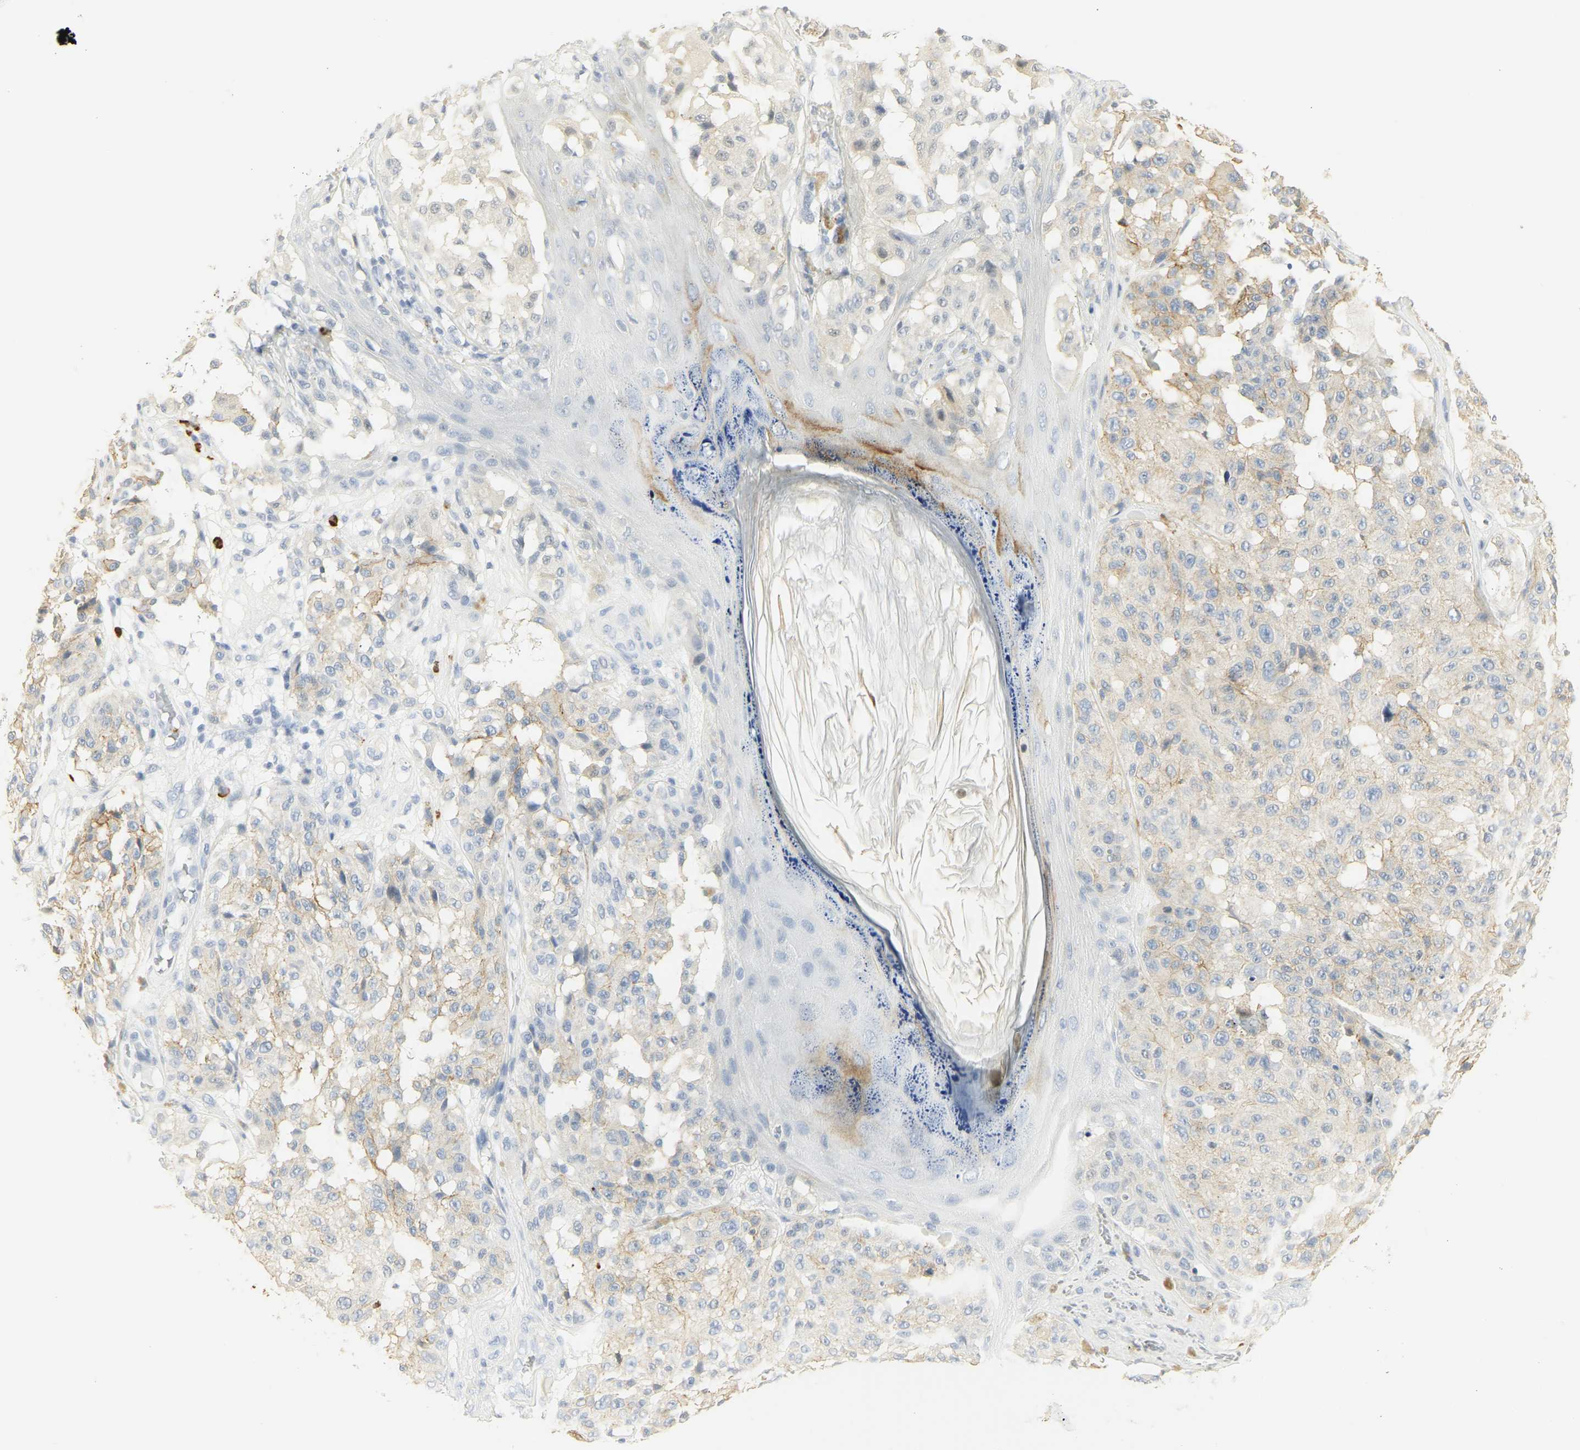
{"staining": {"intensity": "weak", "quantity": "25%-75%", "location": "cytoplasmic/membranous"}, "tissue": "melanoma", "cell_type": "Tumor cells", "image_type": "cancer", "snomed": [{"axis": "morphology", "description": "Malignant melanoma, NOS"}, {"axis": "topography", "description": "Skin"}], "caption": "Immunohistochemistry (IHC) of melanoma exhibits low levels of weak cytoplasmic/membranous positivity in approximately 25%-75% of tumor cells.", "gene": "CEACAM5", "patient": {"sex": "female", "age": 46}}